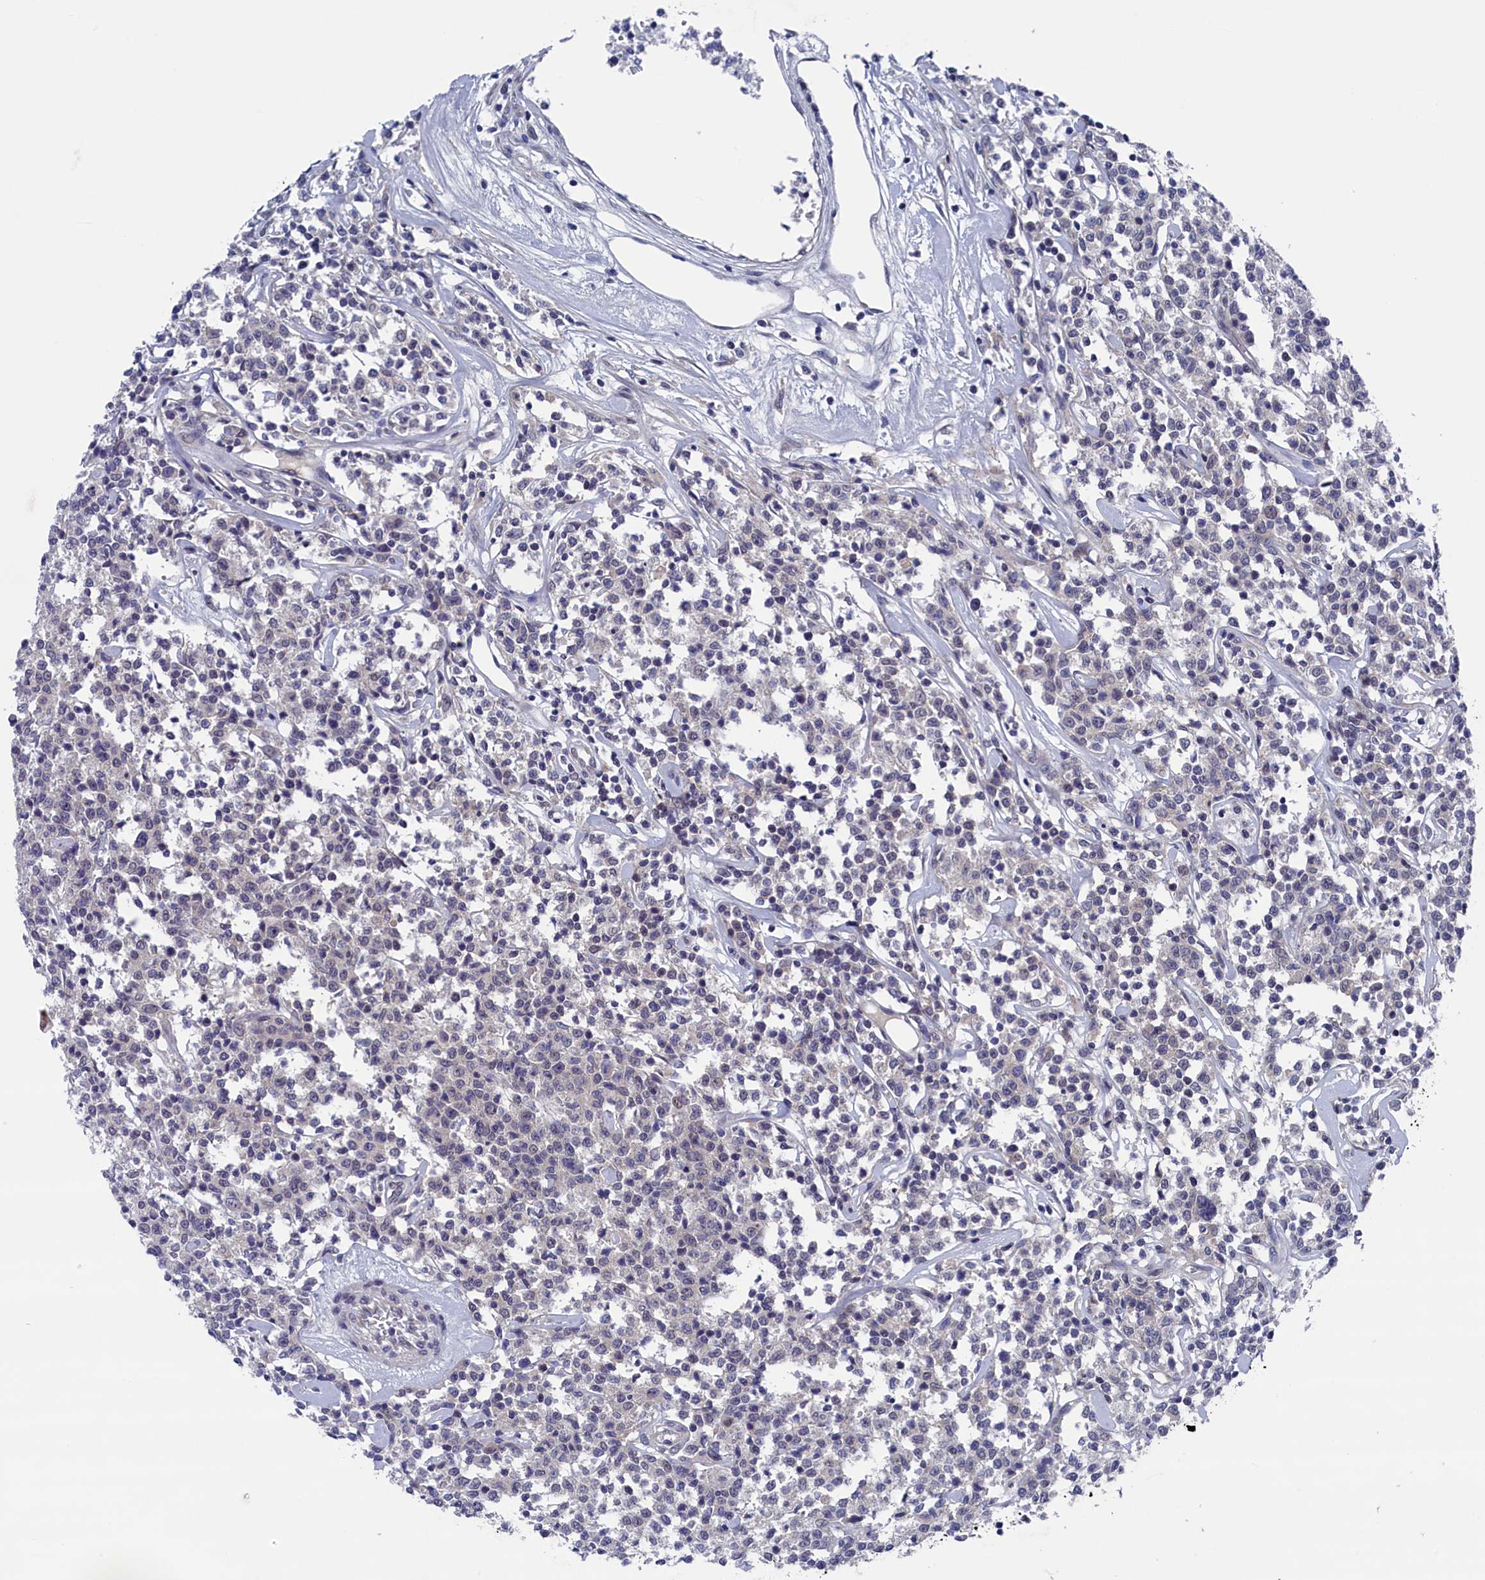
{"staining": {"intensity": "negative", "quantity": "none", "location": "none"}, "tissue": "lymphoma", "cell_type": "Tumor cells", "image_type": "cancer", "snomed": [{"axis": "morphology", "description": "Malignant lymphoma, non-Hodgkin's type, Low grade"}, {"axis": "topography", "description": "Small intestine"}], "caption": "A micrograph of malignant lymphoma, non-Hodgkin's type (low-grade) stained for a protein displays no brown staining in tumor cells.", "gene": "SPATA13", "patient": {"sex": "female", "age": 59}}